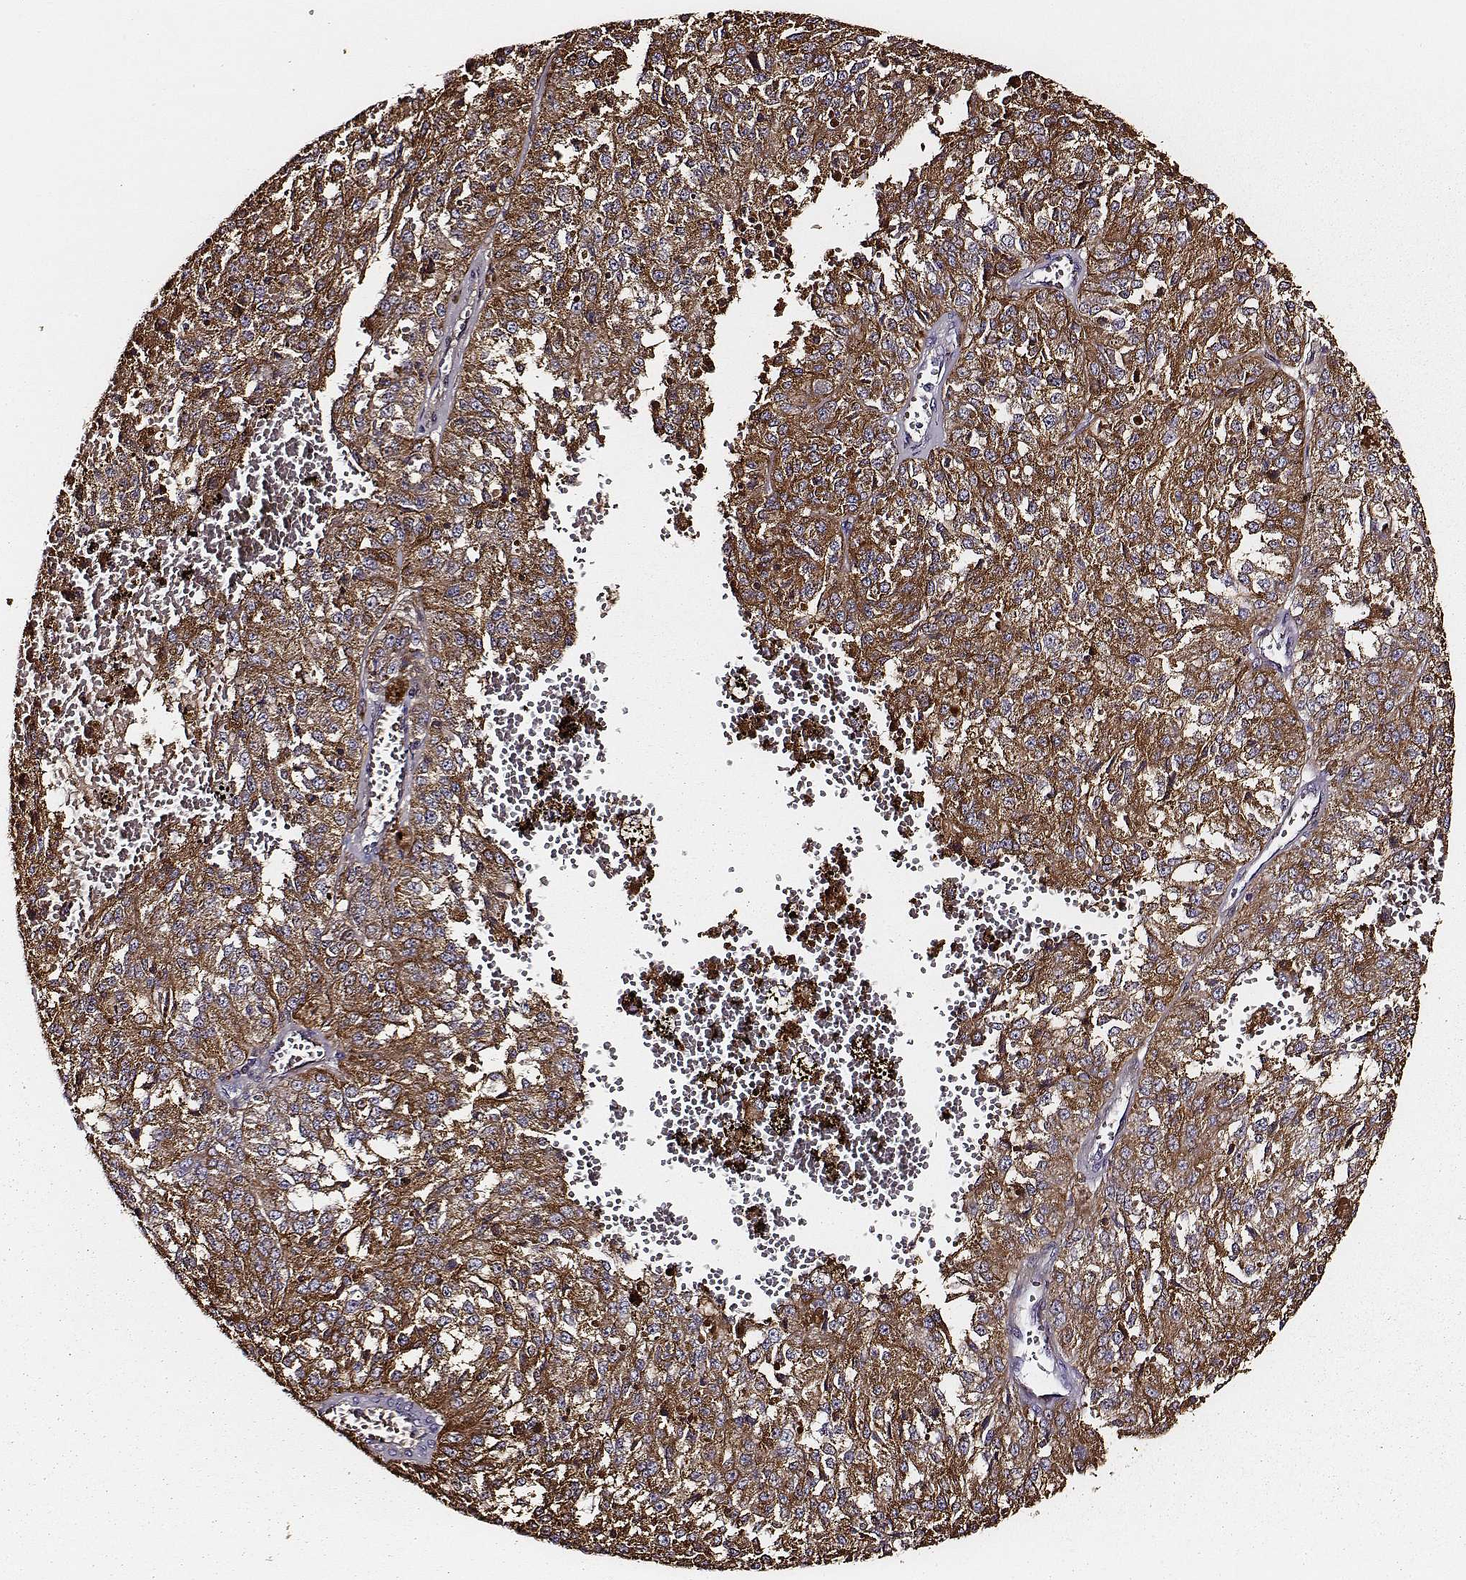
{"staining": {"intensity": "moderate", "quantity": ">75%", "location": "cytoplasmic/membranous"}, "tissue": "melanoma", "cell_type": "Tumor cells", "image_type": "cancer", "snomed": [{"axis": "morphology", "description": "Malignant melanoma, Metastatic site"}, {"axis": "topography", "description": "Lymph node"}], "caption": "Brown immunohistochemical staining in melanoma shows moderate cytoplasmic/membranous expression in approximately >75% of tumor cells.", "gene": "TF", "patient": {"sex": "female", "age": 64}}